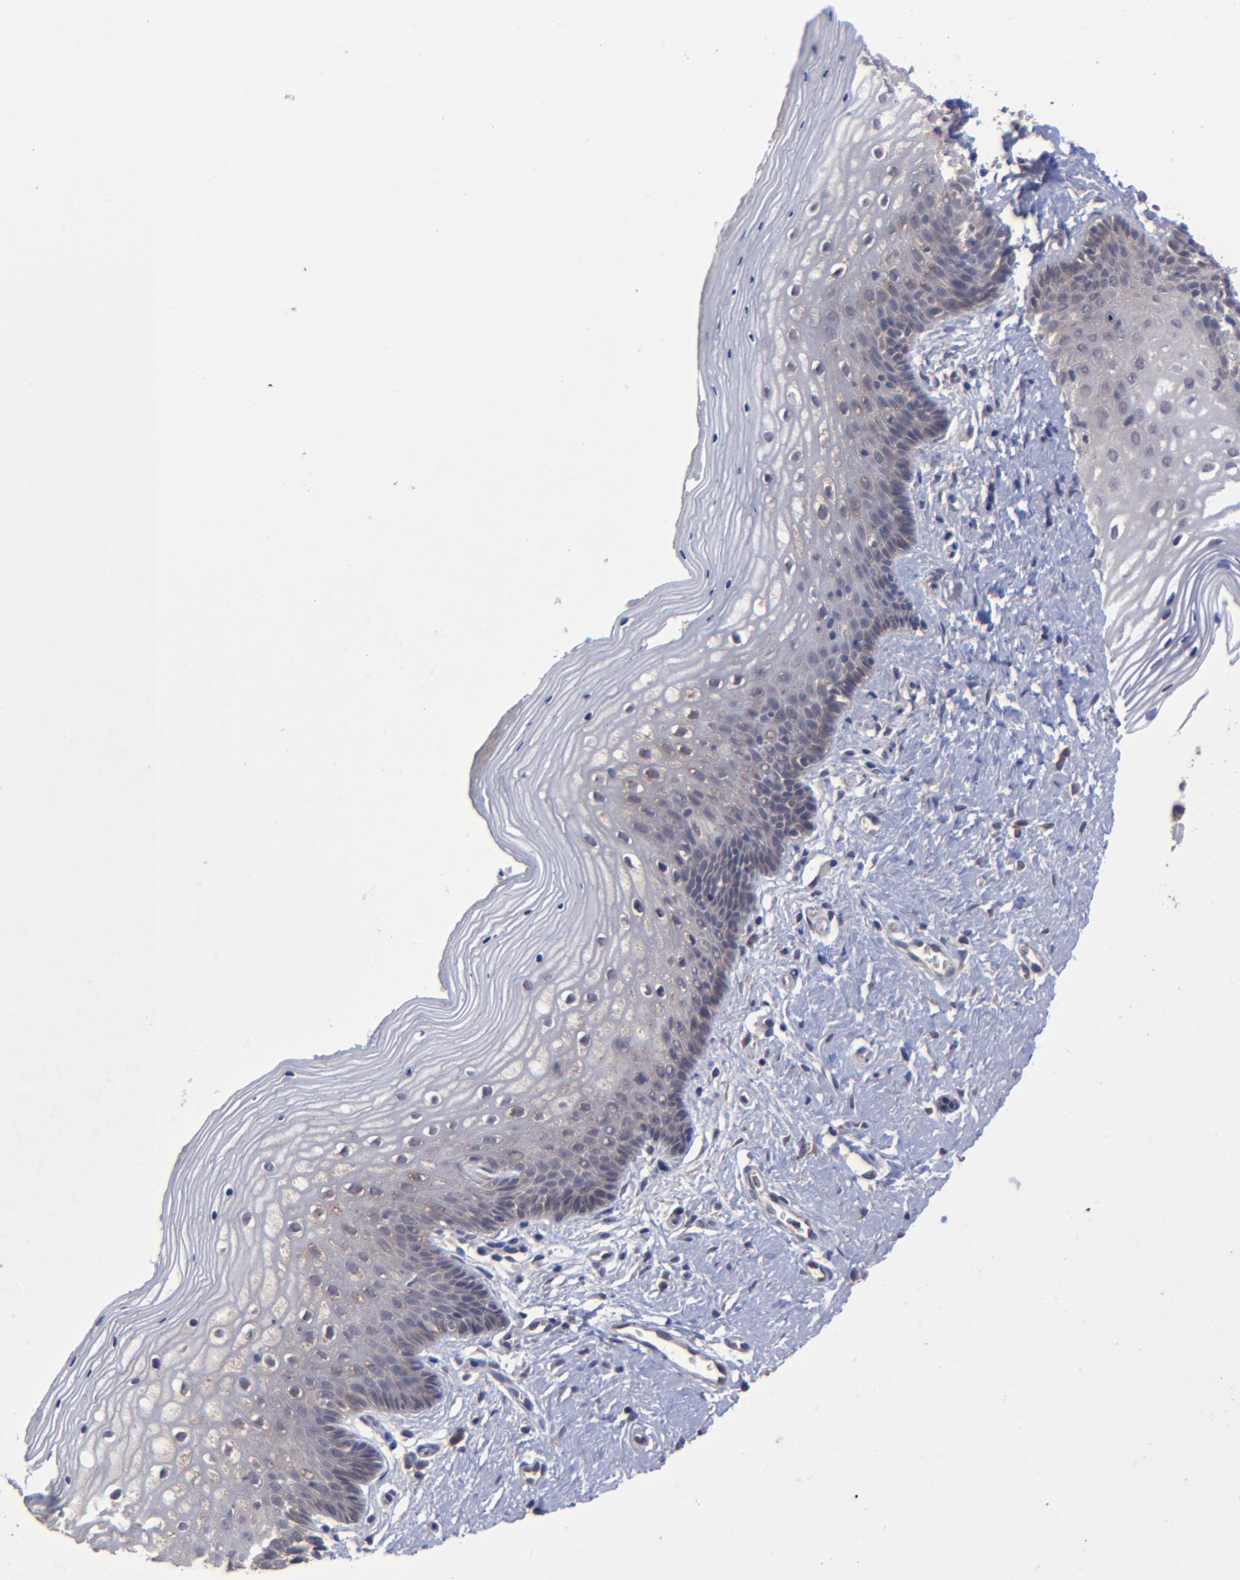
{"staining": {"intensity": "moderate", "quantity": "25%-75%", "location": "cytoplasmic/membranous"}, "tissue": "vagina", "cell_type": "Squamous epithelial cells", "image_type": "normal", "snomed": [{"axis": "morphology", "description": "Normal tissue, NOS"}, {"axis": "topography", "description": "Vagina"}], "caption": "The micrograph demonstrates staining of unremarkable vagina, revealing moderate cytoplasmic/membranous protein expression (brown color) within squamous epithelial cells. Nuclei are stained in blue.", "gene": "ZNF780A", "patient": {"sex": "female", "age": 46}}